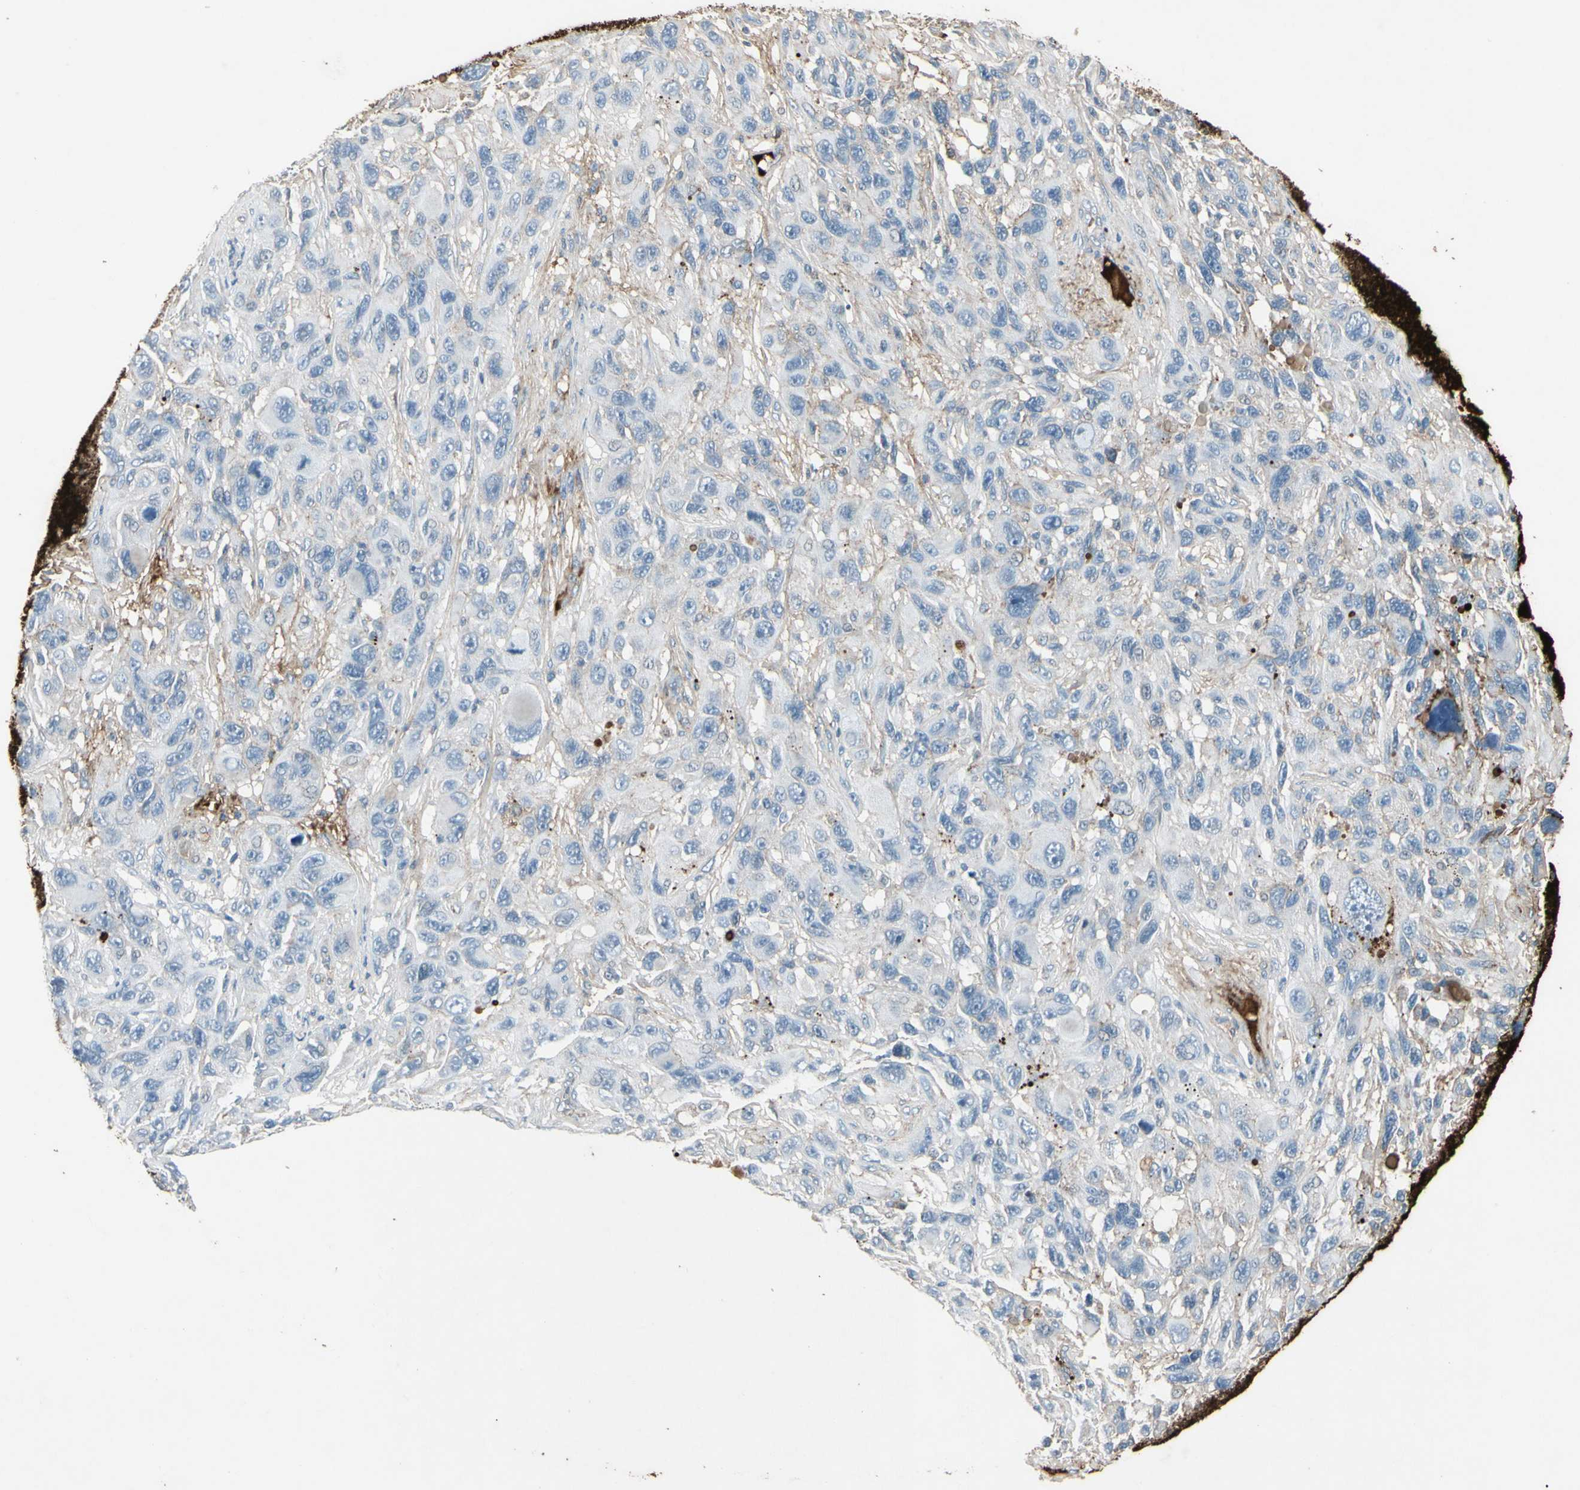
{"staining": {"intensity": "moderate", "quantity": "<25%", "location": "cytoplasmic/membranous"}, "tissue": "melanoma", "cell_type": "Tumor cells", "image_type": "cancer", "snomed": [{"axis": "morphology", "description": "Malignant melanoma, NOS"}, {"axis": "topography", "description": "Skin"}], "caption": "The photomicrograph reveals immunohistochemical staining of malignant melanoma. There is moderate cytoplasmic/membranous expression is present in approximately <25% of tumor cells. (brown staining indicates protein expression, while blue staining denotes nuclei).", "gene": "IGHM", "patient": {"sex": "male", "age": 53}}